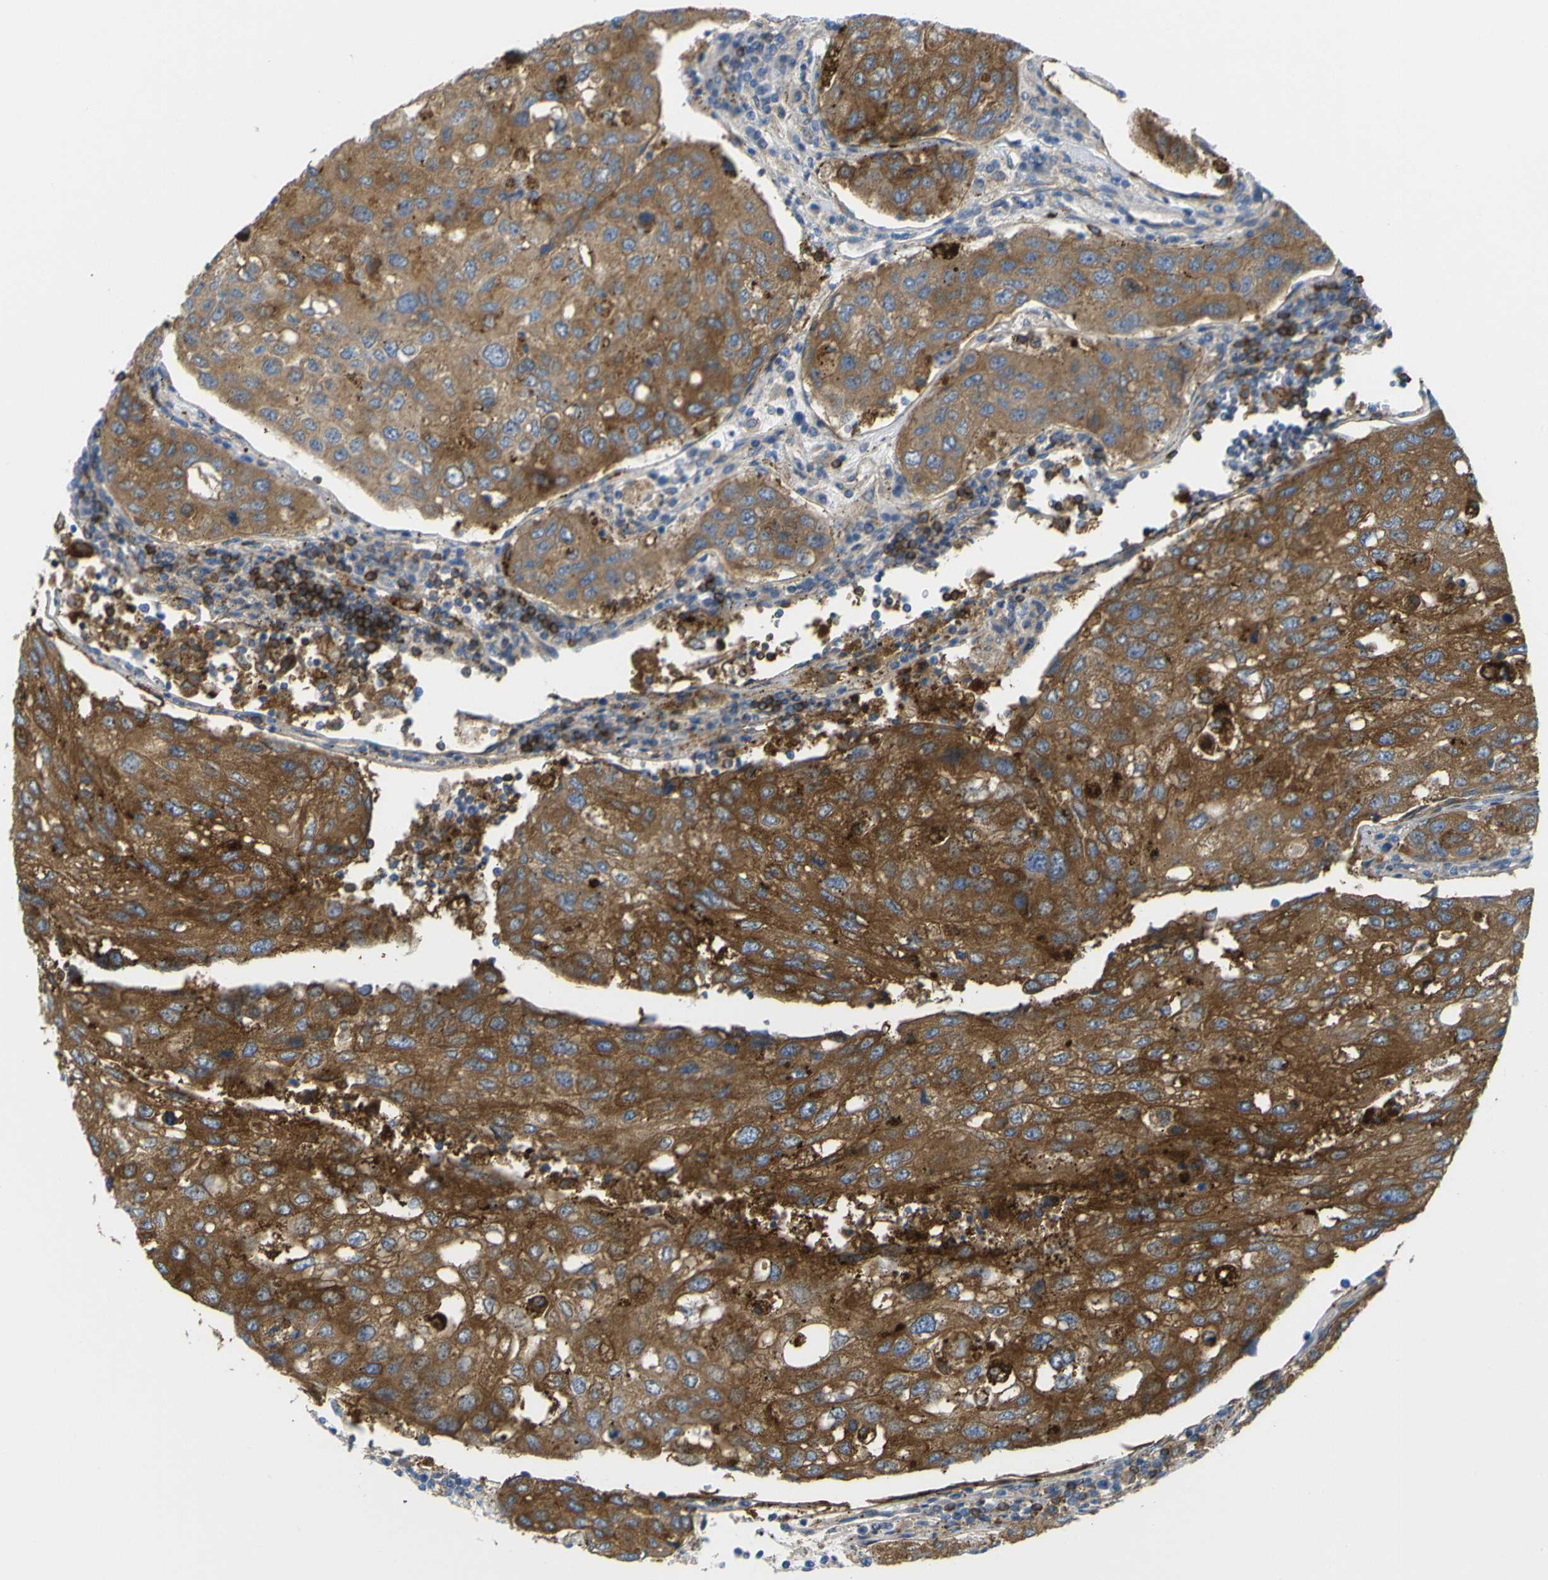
{"staining": {"intensity": "strong", "quantity": ">75%", "location": "cytoplasmic/membranous"}, "tissue": "urothelial cancer", "cell_type": "Tumor cells", "image_type": "cancer", "snomed": [{"axis": "morphology", "description": "Urothelial carcinoma, High grade"}, {"axis": "topography", "description": "Lymph node"}, {"axis": "topography", "description": "Urinary bladder"}], "caption": "Urothelial cancer was stained to show a protein in brown. There is high levels of strong cytoplasmic/membranous expression in about >75% of tumor cells.", "gene": "SYPL1", "patient": {"sex": "male", "age": 51}}